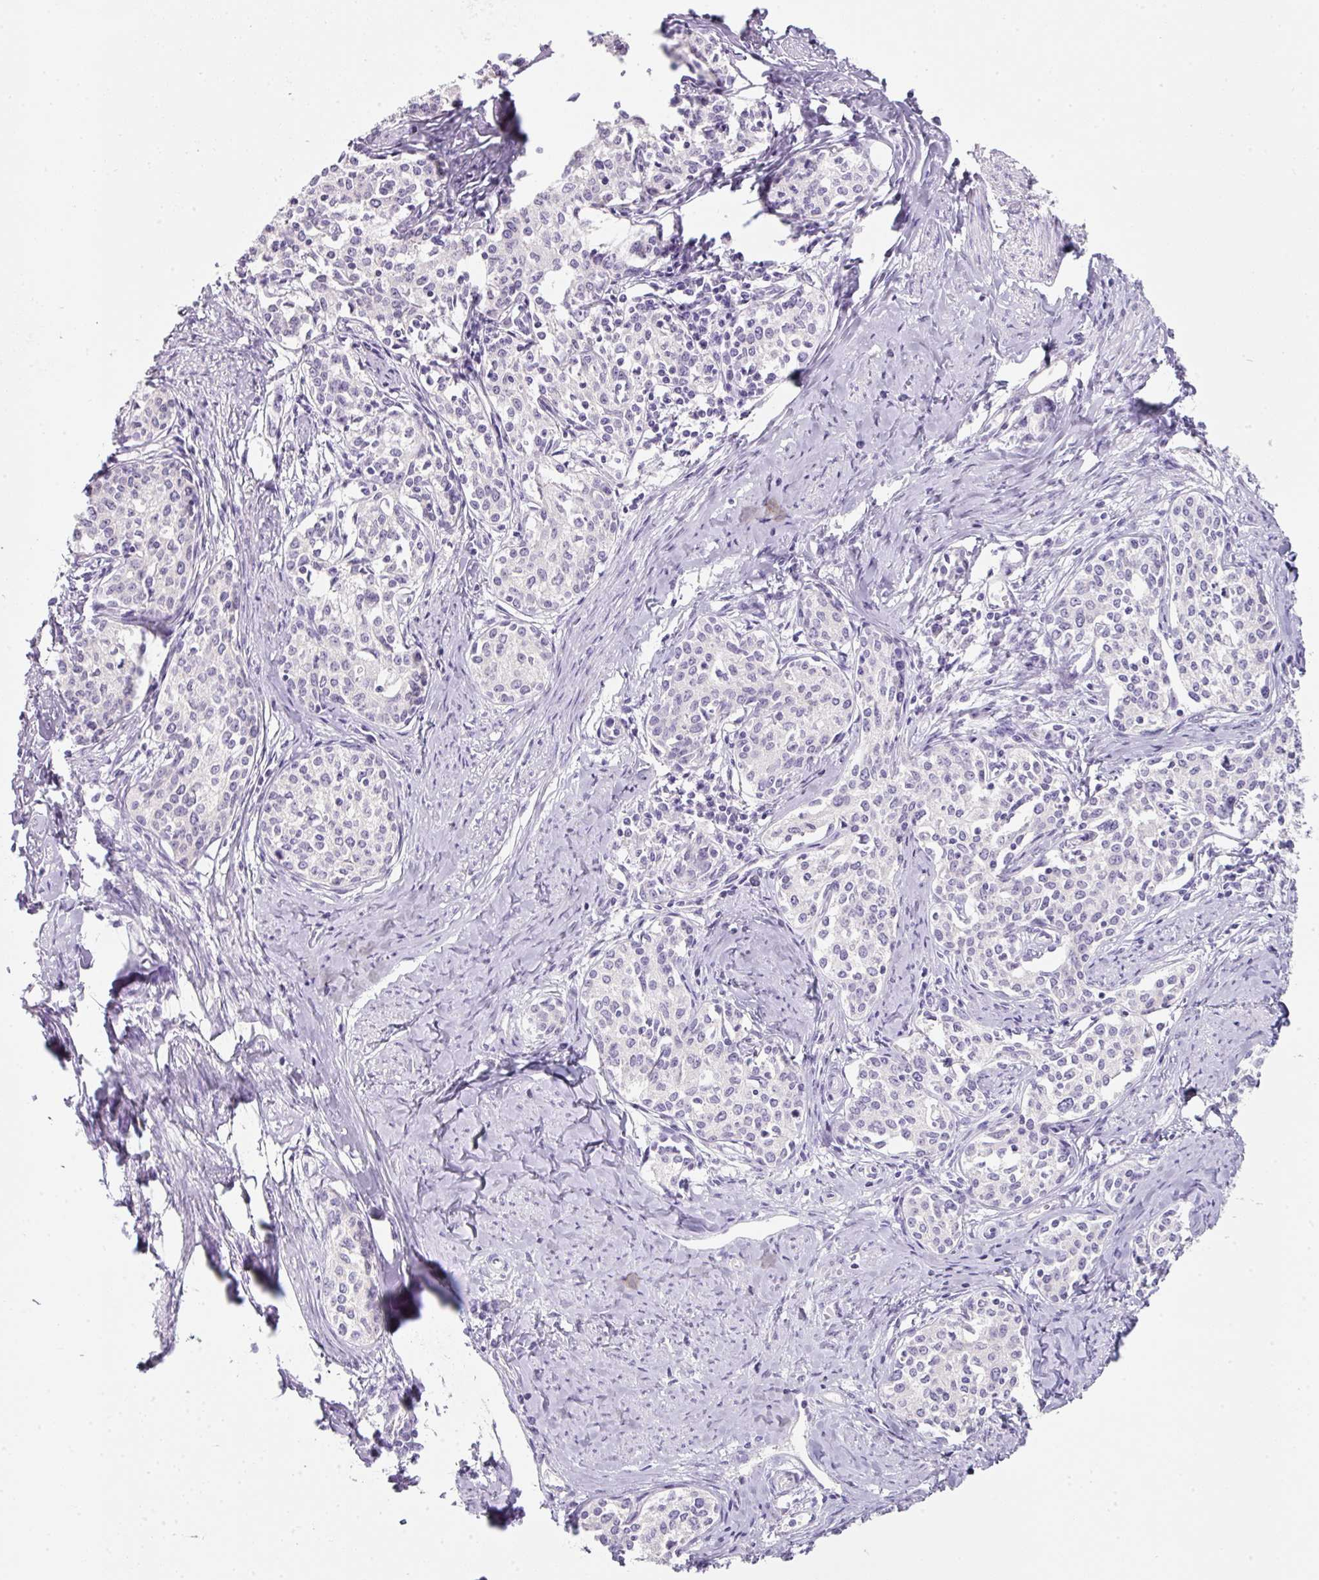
{"staining": {"intensity": "negative", "quantity": "none", "location": "none"}, "tissue": "cervical cancer", "cell_type": "Tumor cells", "image_type": "cancer", "snomed": [{"axis": "morphology", "description": "Squamous cell carcinoma, NOS"}, {"axis": "morphology", "description": "Adenocarcinoma, NOS"}, {"axis": "topography", "description": "Cervix"}], "caption": "High power microscopy photomicrograph of an IHC photomicrograph of adenocarcinoma (cervical), revealing no significant positivity in tumor cells.", "gene": "SLC2A2", "patient": {"sex": "female", "age": 52}}